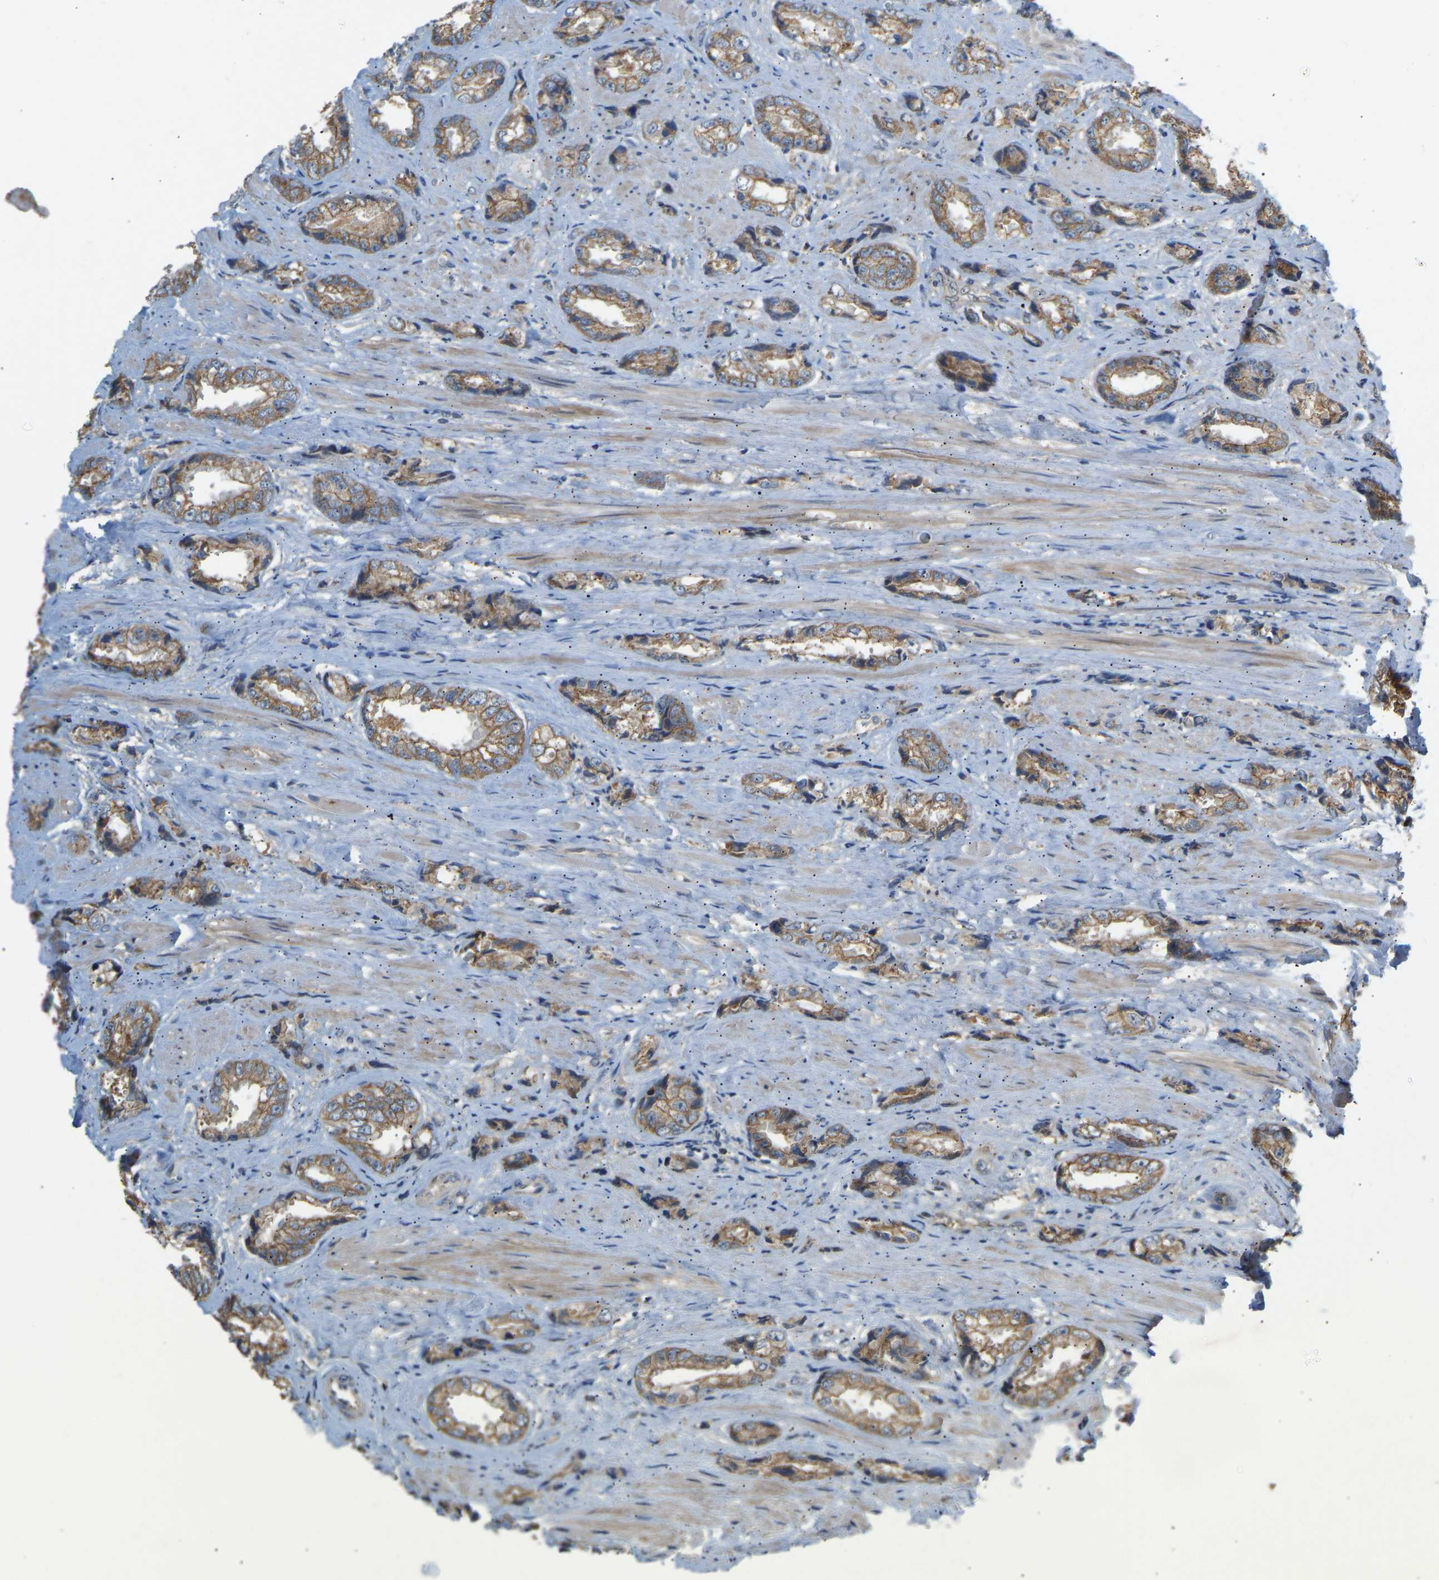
{"staining": {"intensity": "weak", "quantity": ">75%", "location": "cytoplasmic/membranous"}, "tissue": "prostate cancer", "cell_type": "Tumor cells", "image_type": "cancer", "snomed": [{"axis": "morphology", "description": "Adenocarcinoma, High grade"}, {"axis": "topography", "description": "Prostate"}], "caption": "The image demonstrates staining of high-grade adenocarcinoma (prostate), revealing weak cytoplasmic/membranous protein positivity (brown color) within tumor cells.", "gene": "PTCD1", "patient": {"sex": "male", "age": 61}}